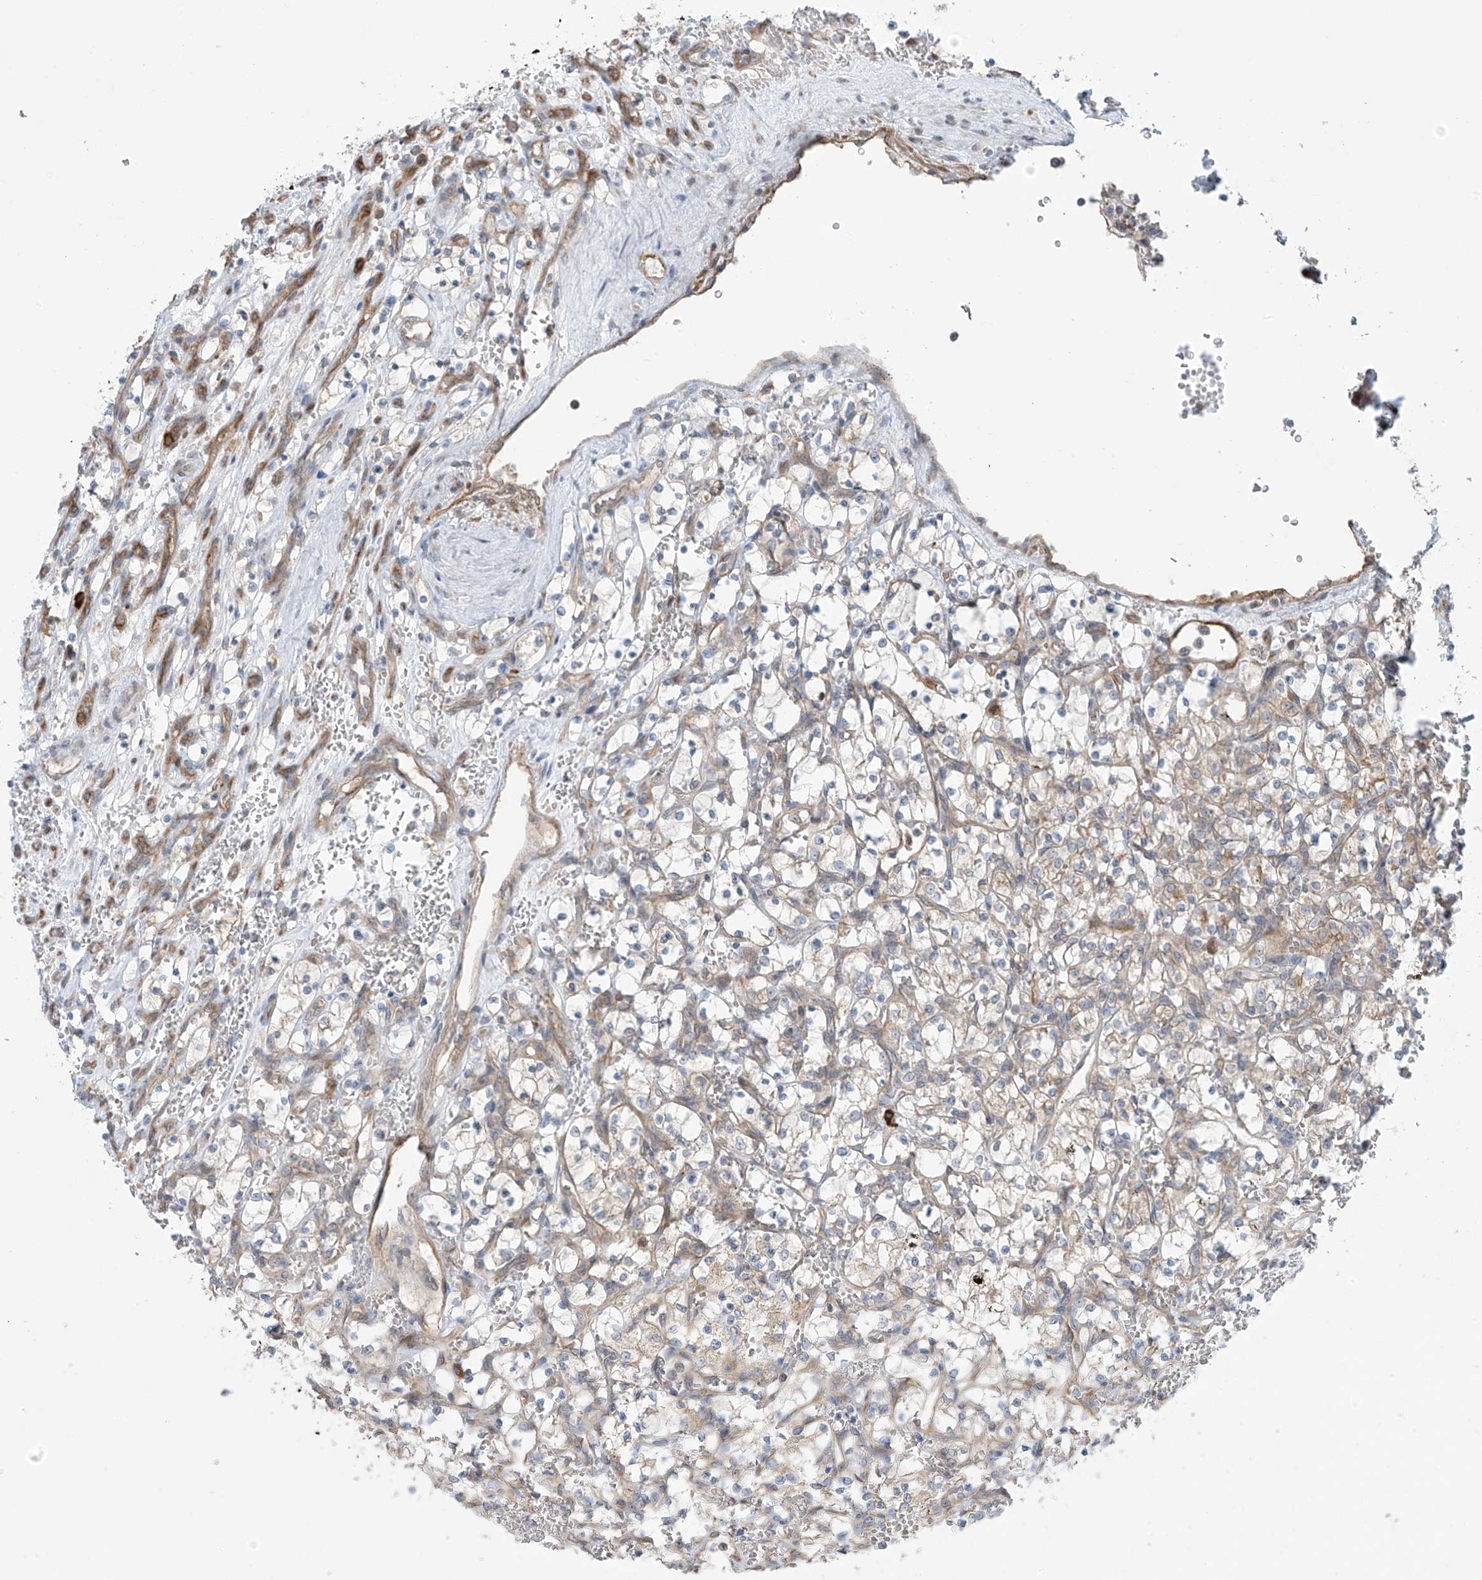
{"staining": {"intensity": "negative", "quantity": "none", "location": "none"}, "tissue": "renal cancer", "cell_type": "Tumor cells", "image_type": "cancer", "snomed": [{"axis": "morphology", "description": "Adenocarcinoma, NOS"}, {"axis": "topography", "description": "Kidney"}], "caption": "This is an IHC micrograph of human renal cancer (adenocarcinoma). There is no positivity in tumor cells.", "gene": "KIAA1522", "patient": {"sex": "female", "age": 69}}